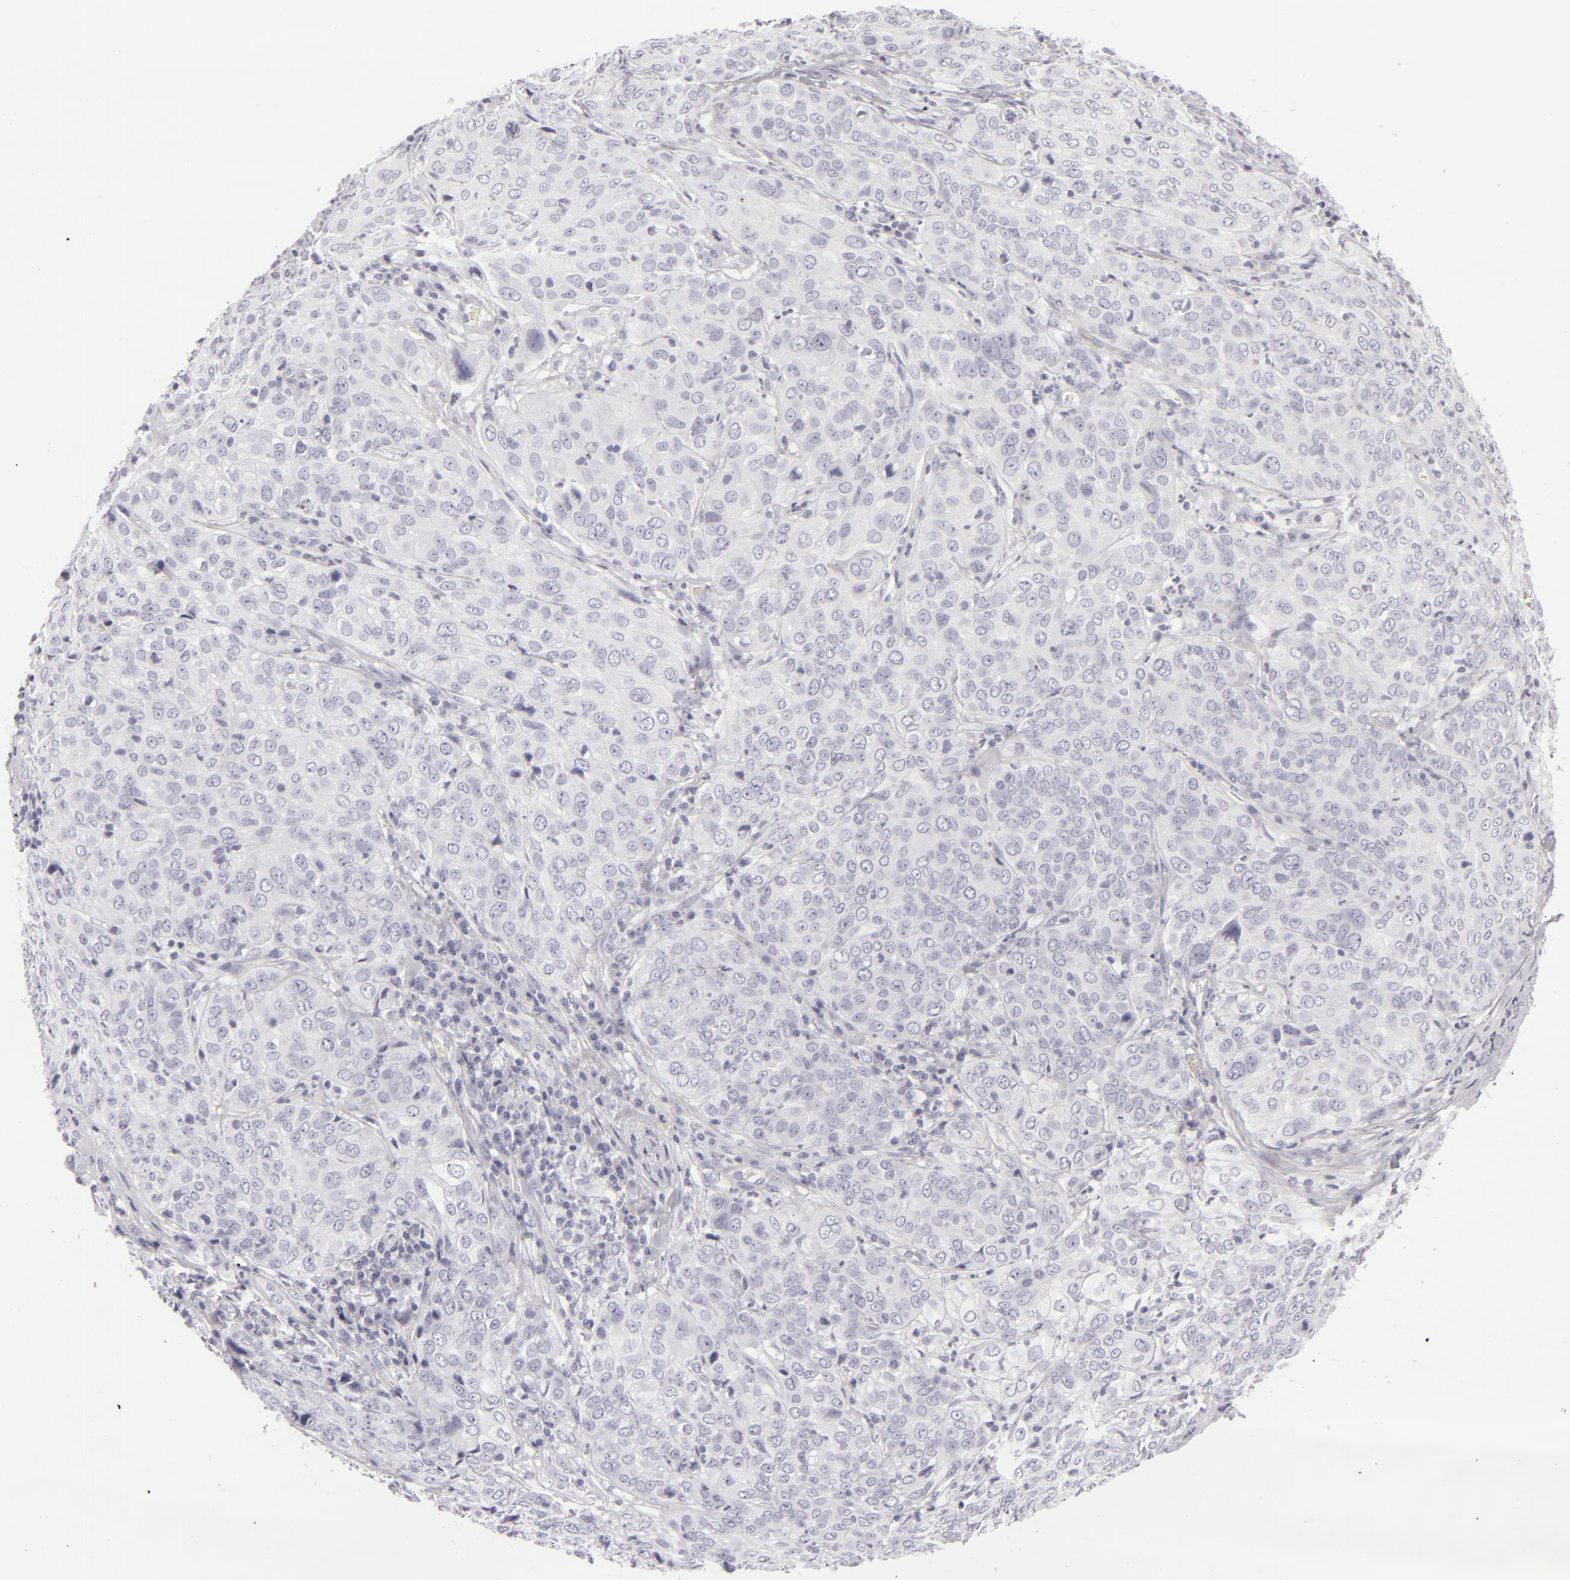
{"staining": {"intensity": "negative", "quantity": "none", "location": "none"}, "tissue": "cervical cancer", "cell_type": "Tumor cells", "image_type": "cancer", "snomed": [{"axis": "morphology", "description": "Squamous cell carcinoma, NOS"}, {"axis": "topography", "description": "Cervix"}], "caption": "The immunohistochemistry (IHC) micrograph has no significant staining in tumor cells of cervical squamous cell carcinoma tissue. (Stains: DAB immunohistochemistry (IHC) with hematoxylin counter stain, Microscopy: brightfield microscopy at high magnification).", "gene": "CDX2", "patient": {"sex": "female", "age": 38}}